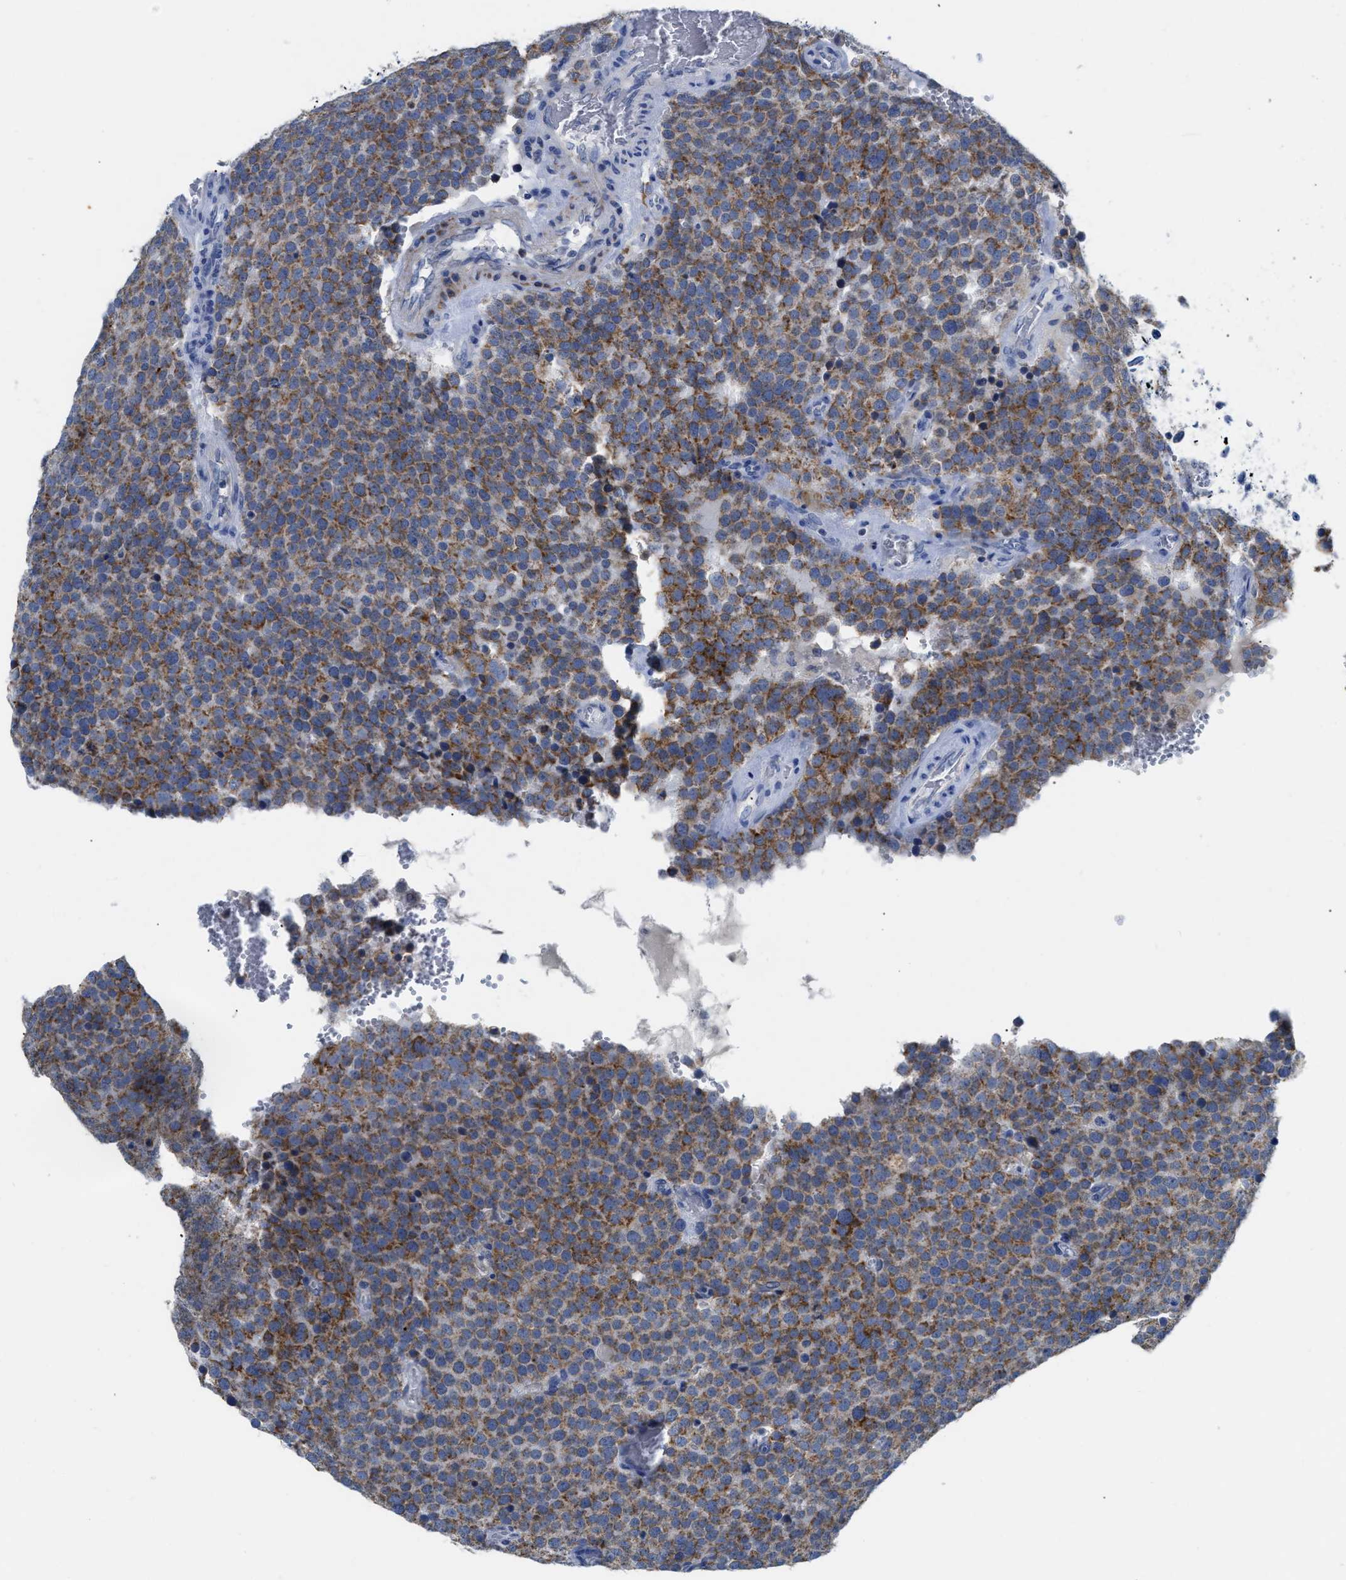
{"staining": {"intensity": "moderate", "quantity": "25%-75%", "location": "cytoplasmic/membranous"}, "tissue": "testis cancer", "cell_type": "Tumor cells", "image_type": "cancer", "snomed": [{"axis": "morphology", "description": "Normal tissue, NOS"}, {"axis": "morphology", "description": "Seminoma, NOS"}, {"axis": "topography", "description": "Testis"}], "caption": "Moderate cytoplasmic/membranous positivity for a protein is present in about 25%-75% of tumor cells of testis cancer (seminoma) using immunohistochemistry (IHC).", "gene": "ETFA", "patient": {"sex": "male", "age": 71}}